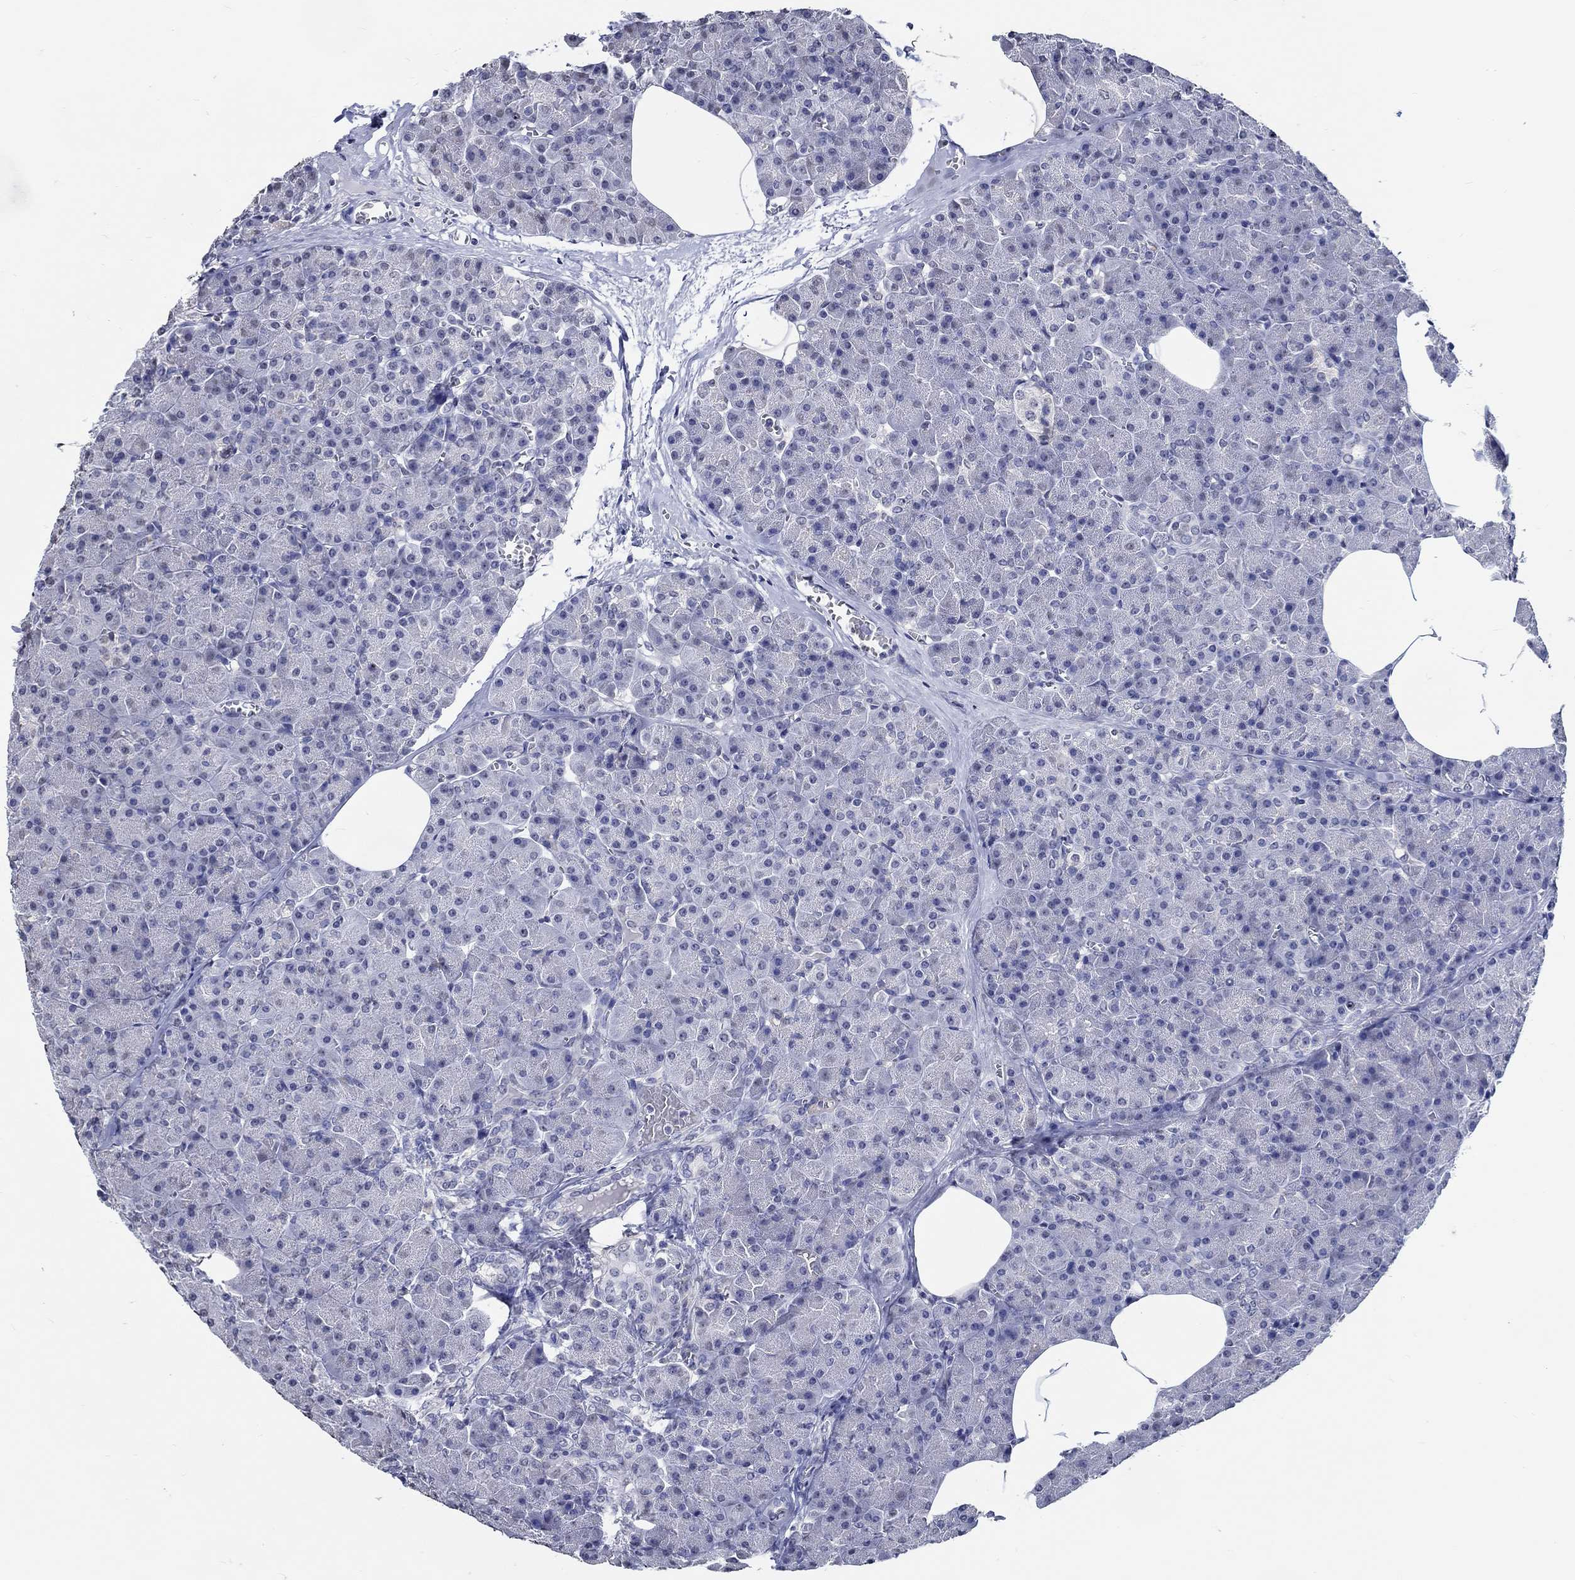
{"staining": {"intensity": "negative", "quantity": "none", "location": "none"}, "tissue": "pancreas", "cell_type": "Exocrine glandular cells", "image_type": "normal", "snomed": [{"axis": "morphology", "description": "Normal tissue, NOS"}, {"axis": "topography", "description": "Pancreas"}], "caption": "Exocrine glandular cells are negative for brown protein staining in normal pancreas. (DAB (3,3'-diaminobenzidine) immunohistochemistry with hematoxylin counter stain).", "gene": "PDE1B", "patient": {"sex": "female", "age": 45}}